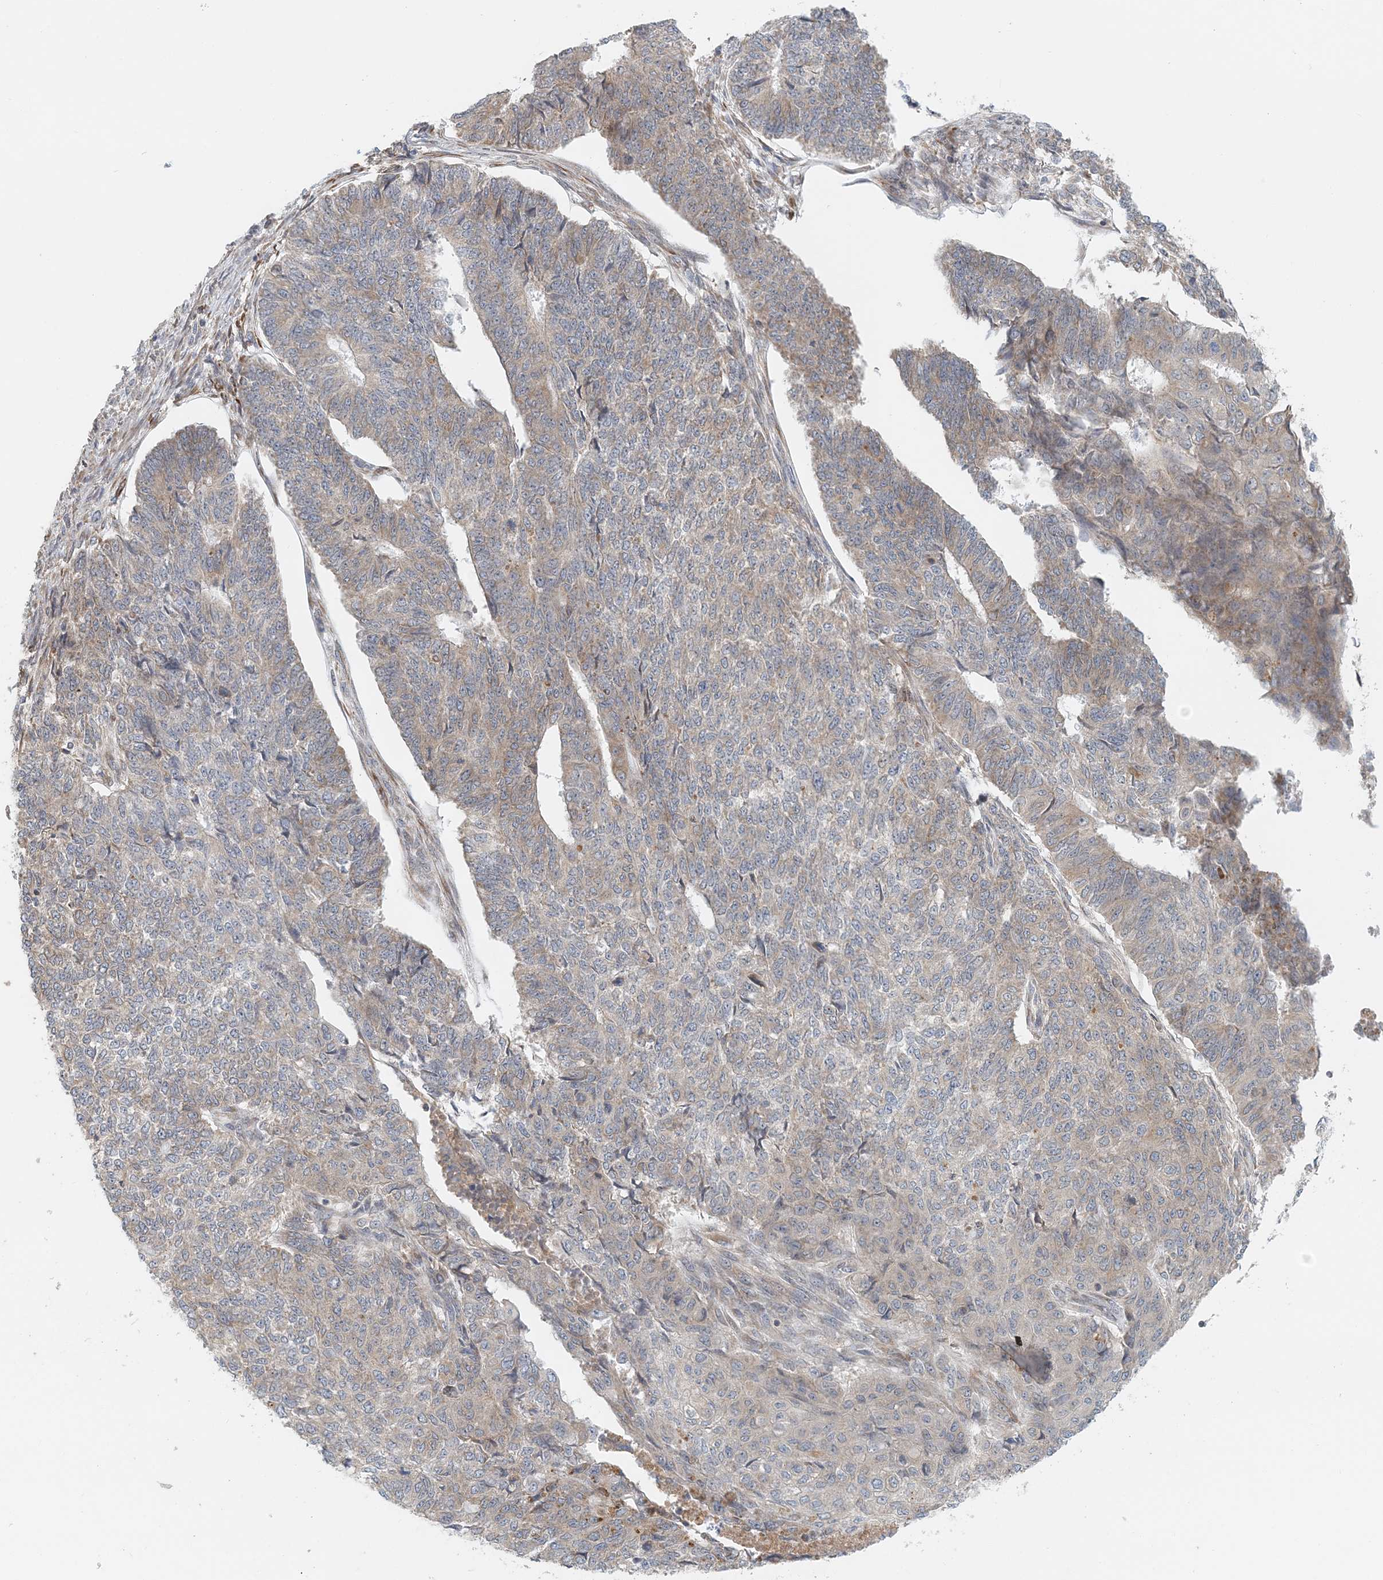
{"staining": {"intensity": "weak", "quantity": "25%-75%", "location": "cytoplasmic/membranous"}, "tissue": "endometrial cancer", "cell_type": "Tumor cells", "image_type": "cancer", "snomed": [{"axis": "morphology", "description": "Adenocarcinoma, NOS"}, {"axis": "topography", "description": "Endometrium"}], "caption": "Immunohistochemistry (IHC) of adenocarcinoma (endometrial) displays low levels of weak cytoplasmic/membranous staining in about 25%-75% of tumor cells.", "gene": "PCYOX1L", "patient": {"sex": "female", "age": 32}}